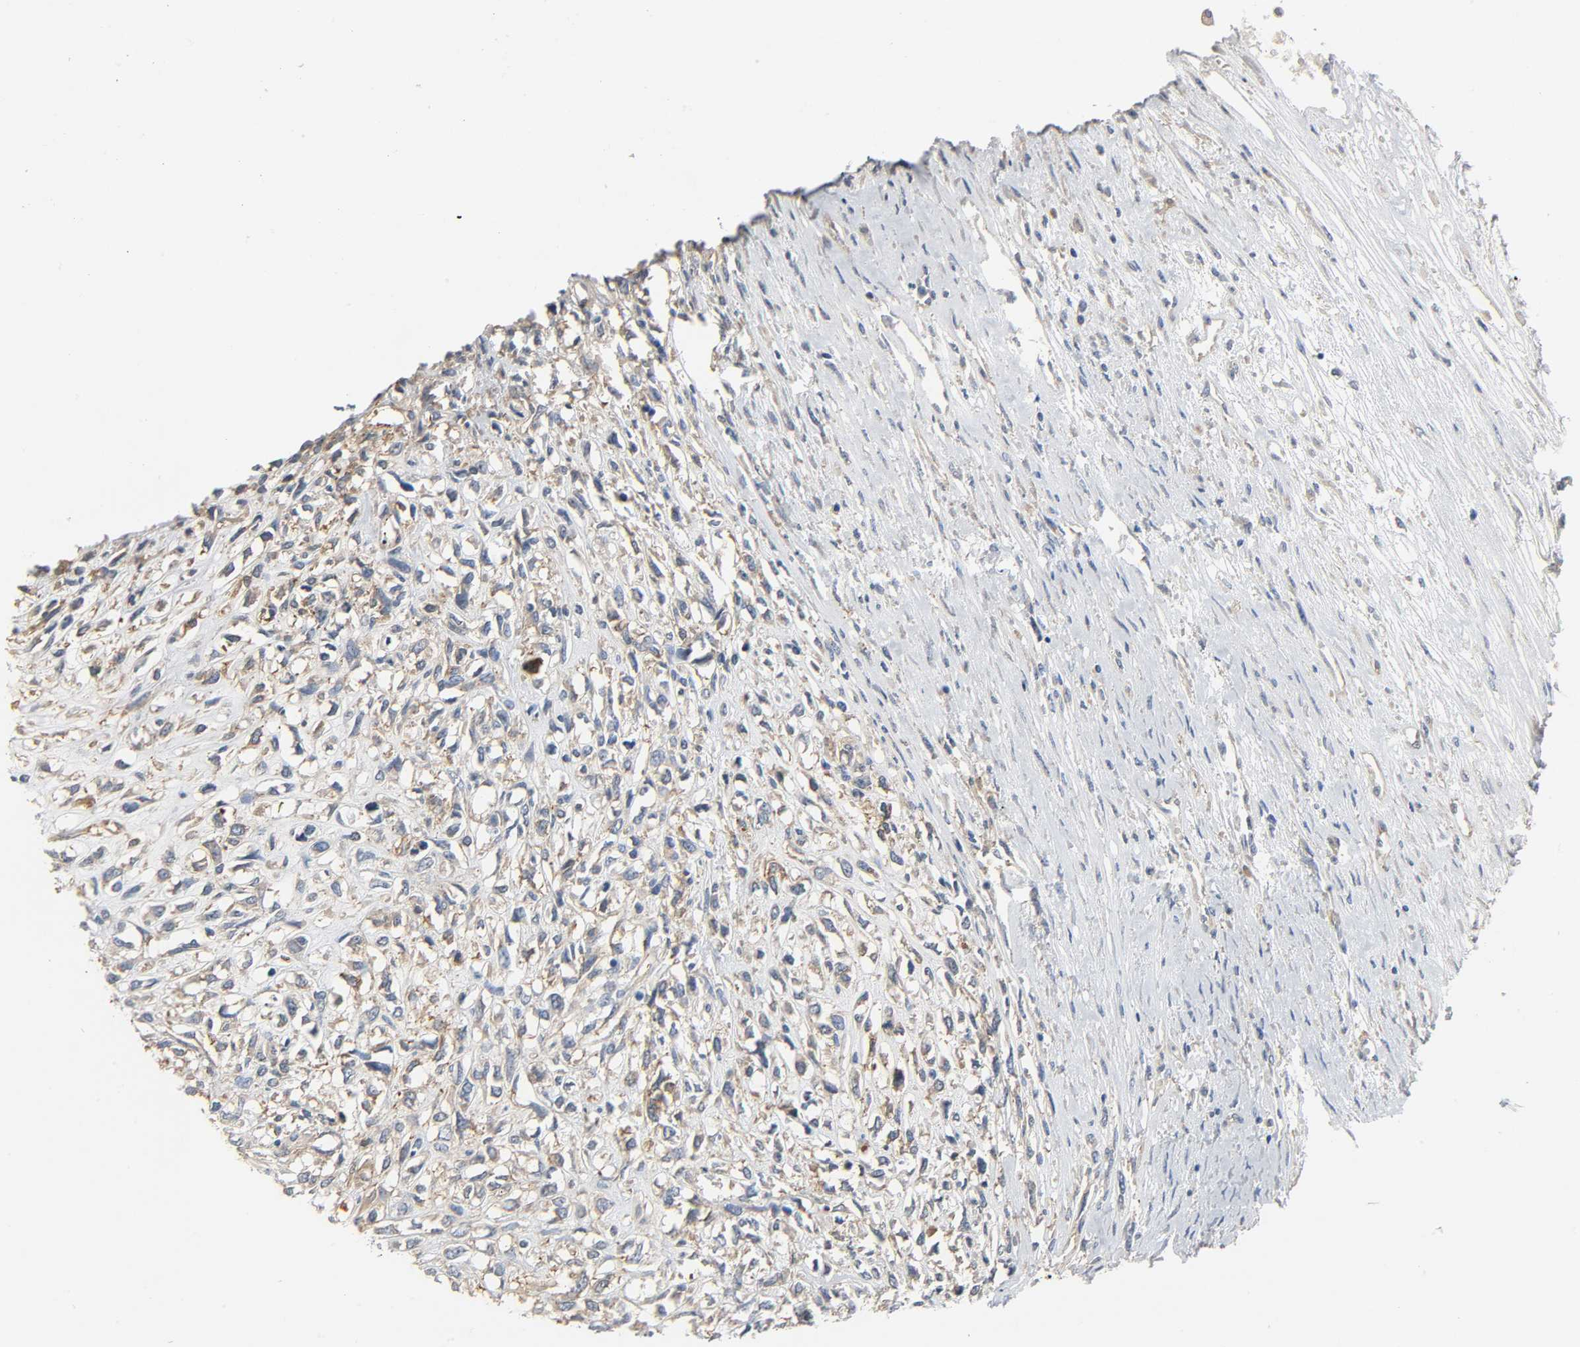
{"staining": {"intensity": "moderate", "quantity": "25%-75%", "location": "cytoplasmic/membranous"}, "tissue": "head and neck cancer", "cell_type": "Tumor cells", "image_type": "cancer", "snomed": [{"axis": "morphology", "description": "Necrosis, NOS"}, {"axis": "morphology", "description": "Neoplasm, malignant, NOS"}, {"axis": "topography", "description": "Salivary gland"}, {"axis": "topography", "description": "Head-Neck"}], "caption": "This is an image of immunohistochemistry staining of head and neck neoplasm (malignant), which shows moderate expression in the cytoplasmic/membranous of tumor cells.", "gene": "ARPC1A", "patient": {"sex": "male", "age": 43}}